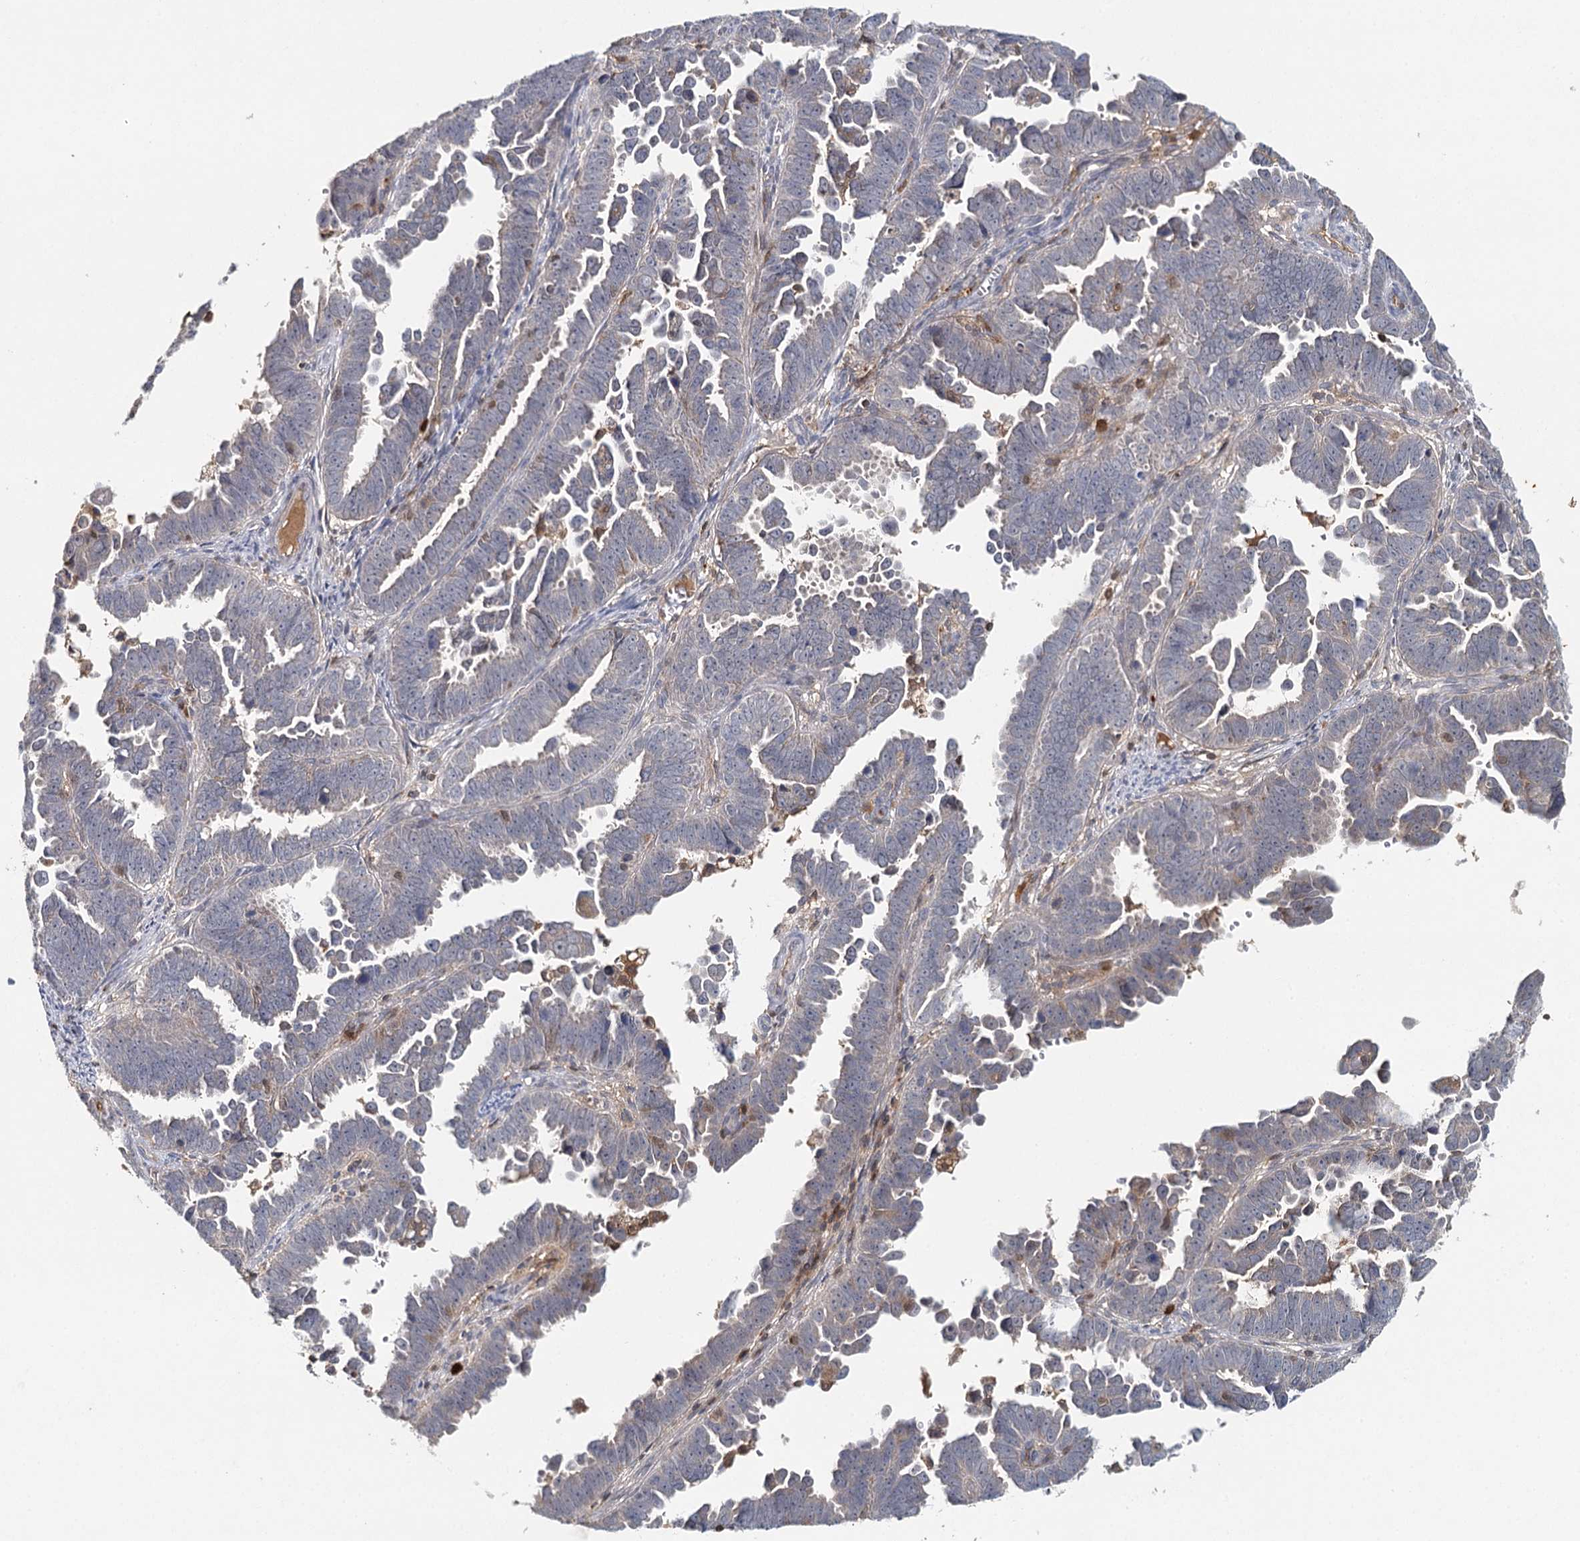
{"staining": {"intensity": "negative", "quantity": "none", "location": "none"}, "tissue": "endometrial cancer", "cell_type": "Tumor cells", "image_type": "cancer", "snomed": [{"axis": "morphology", "description": "Adenocarcinoma, NOS"}, {"axis": "topography", "description": "Endometrium"}], "caption": "Immunohistochemistry of human adenocarcinoma (endometrial) shows no staining in tumor cells. (Brightfield microscopy of DAB immunohistochemistry (IHC) at high magnification).", "gene": "SLC41A2", "patient": {"sex": "female", "age": 75}}